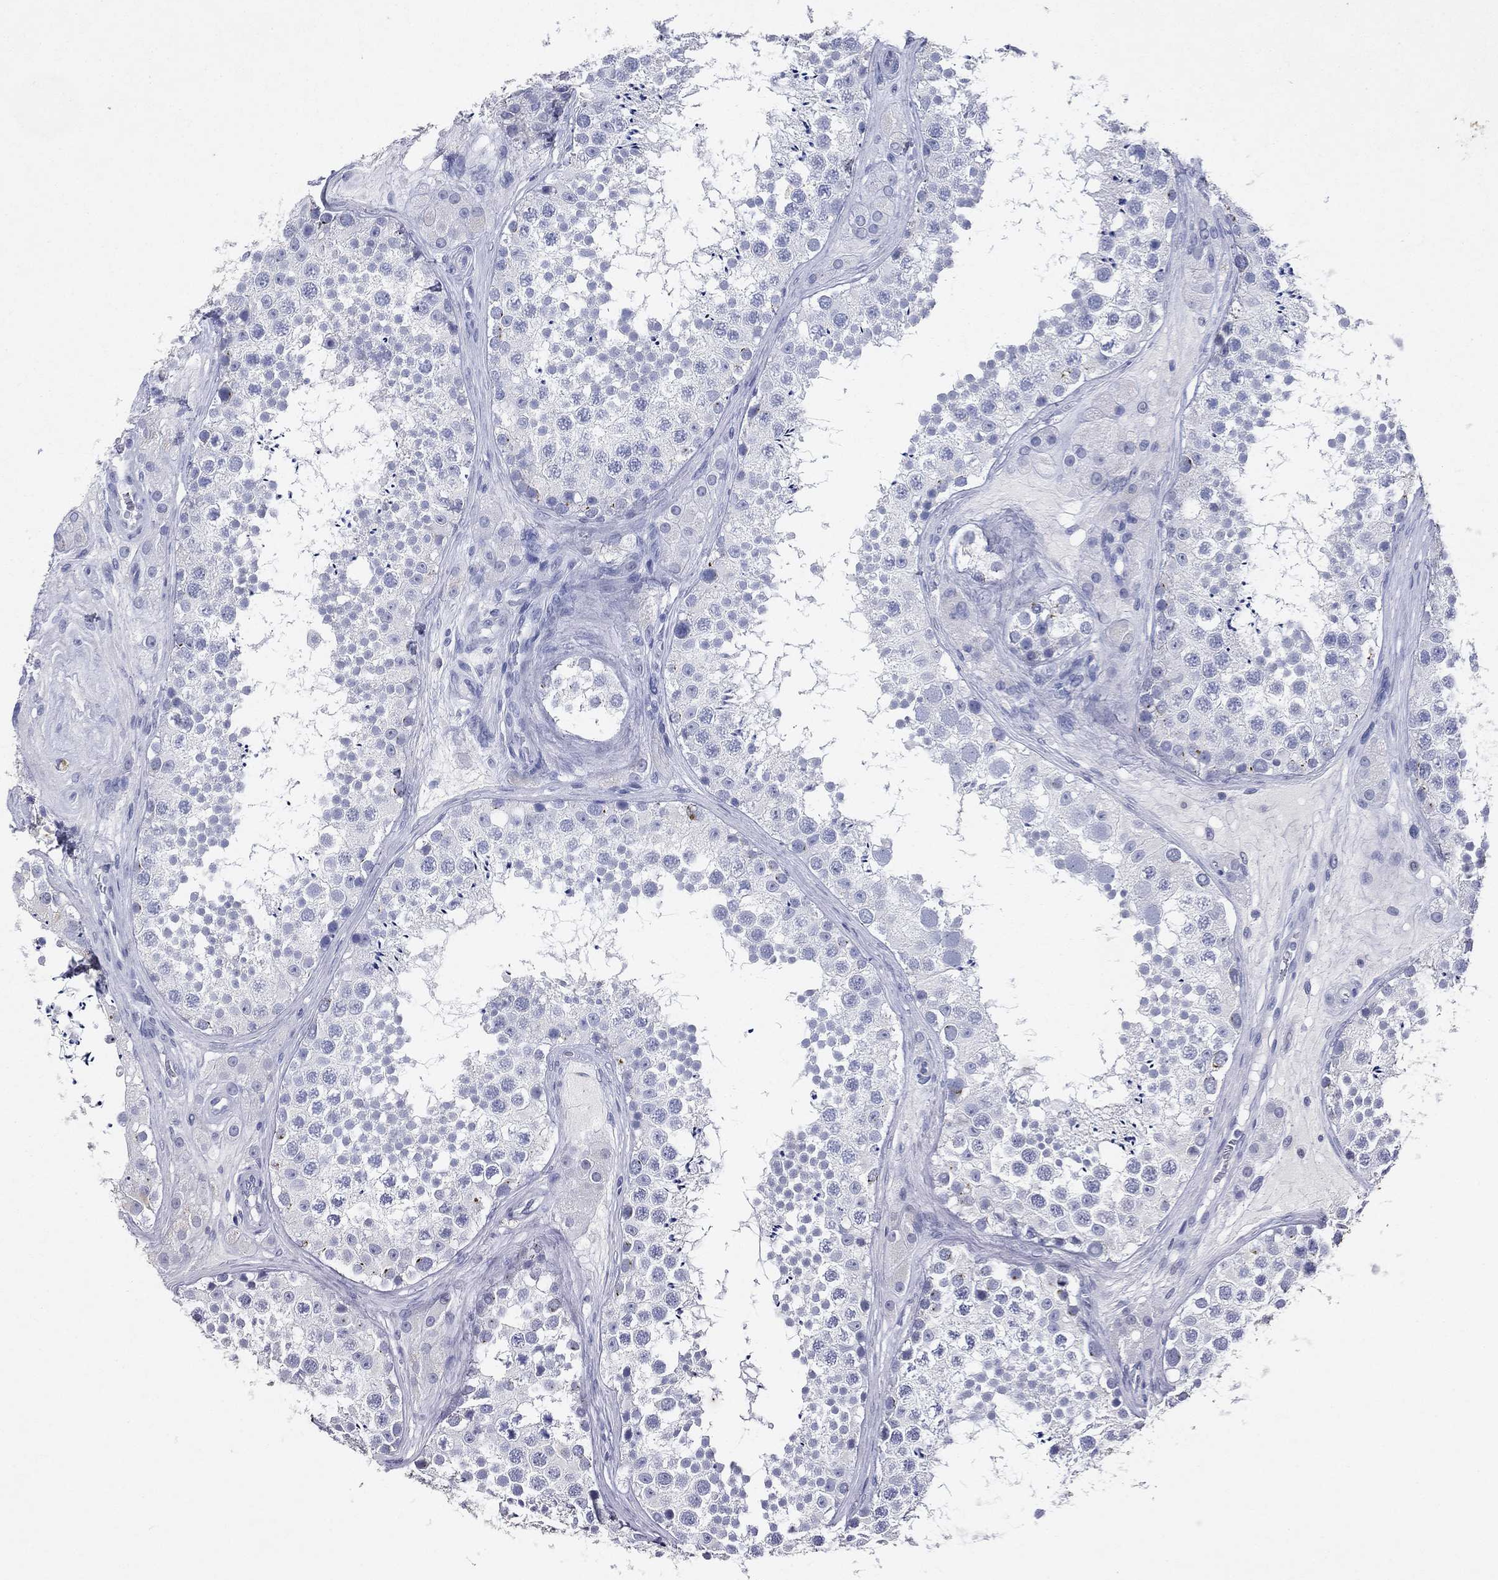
{"staining": {"intensity": "negative", "quantity": "none", "location": "none"}, "tissue": "testis", "cell_type": "Cells in seminiferous ducts", "image_type": "normal", "snomed": [{"axis": "morphology", "description": "Normal tissue, NOS"}, {"axis": "topography", "description": "Testis"}], "caption": "IHC image of benign testis stained for a protein (brown), which shows no positivity in cells in seminiferous ducts. The staining is performed using DAB brown chromogen with nuclei counter-stained in using hematoxylin.", "gene": "KRT7", "patient": {"sex": "male", "age": 41}}